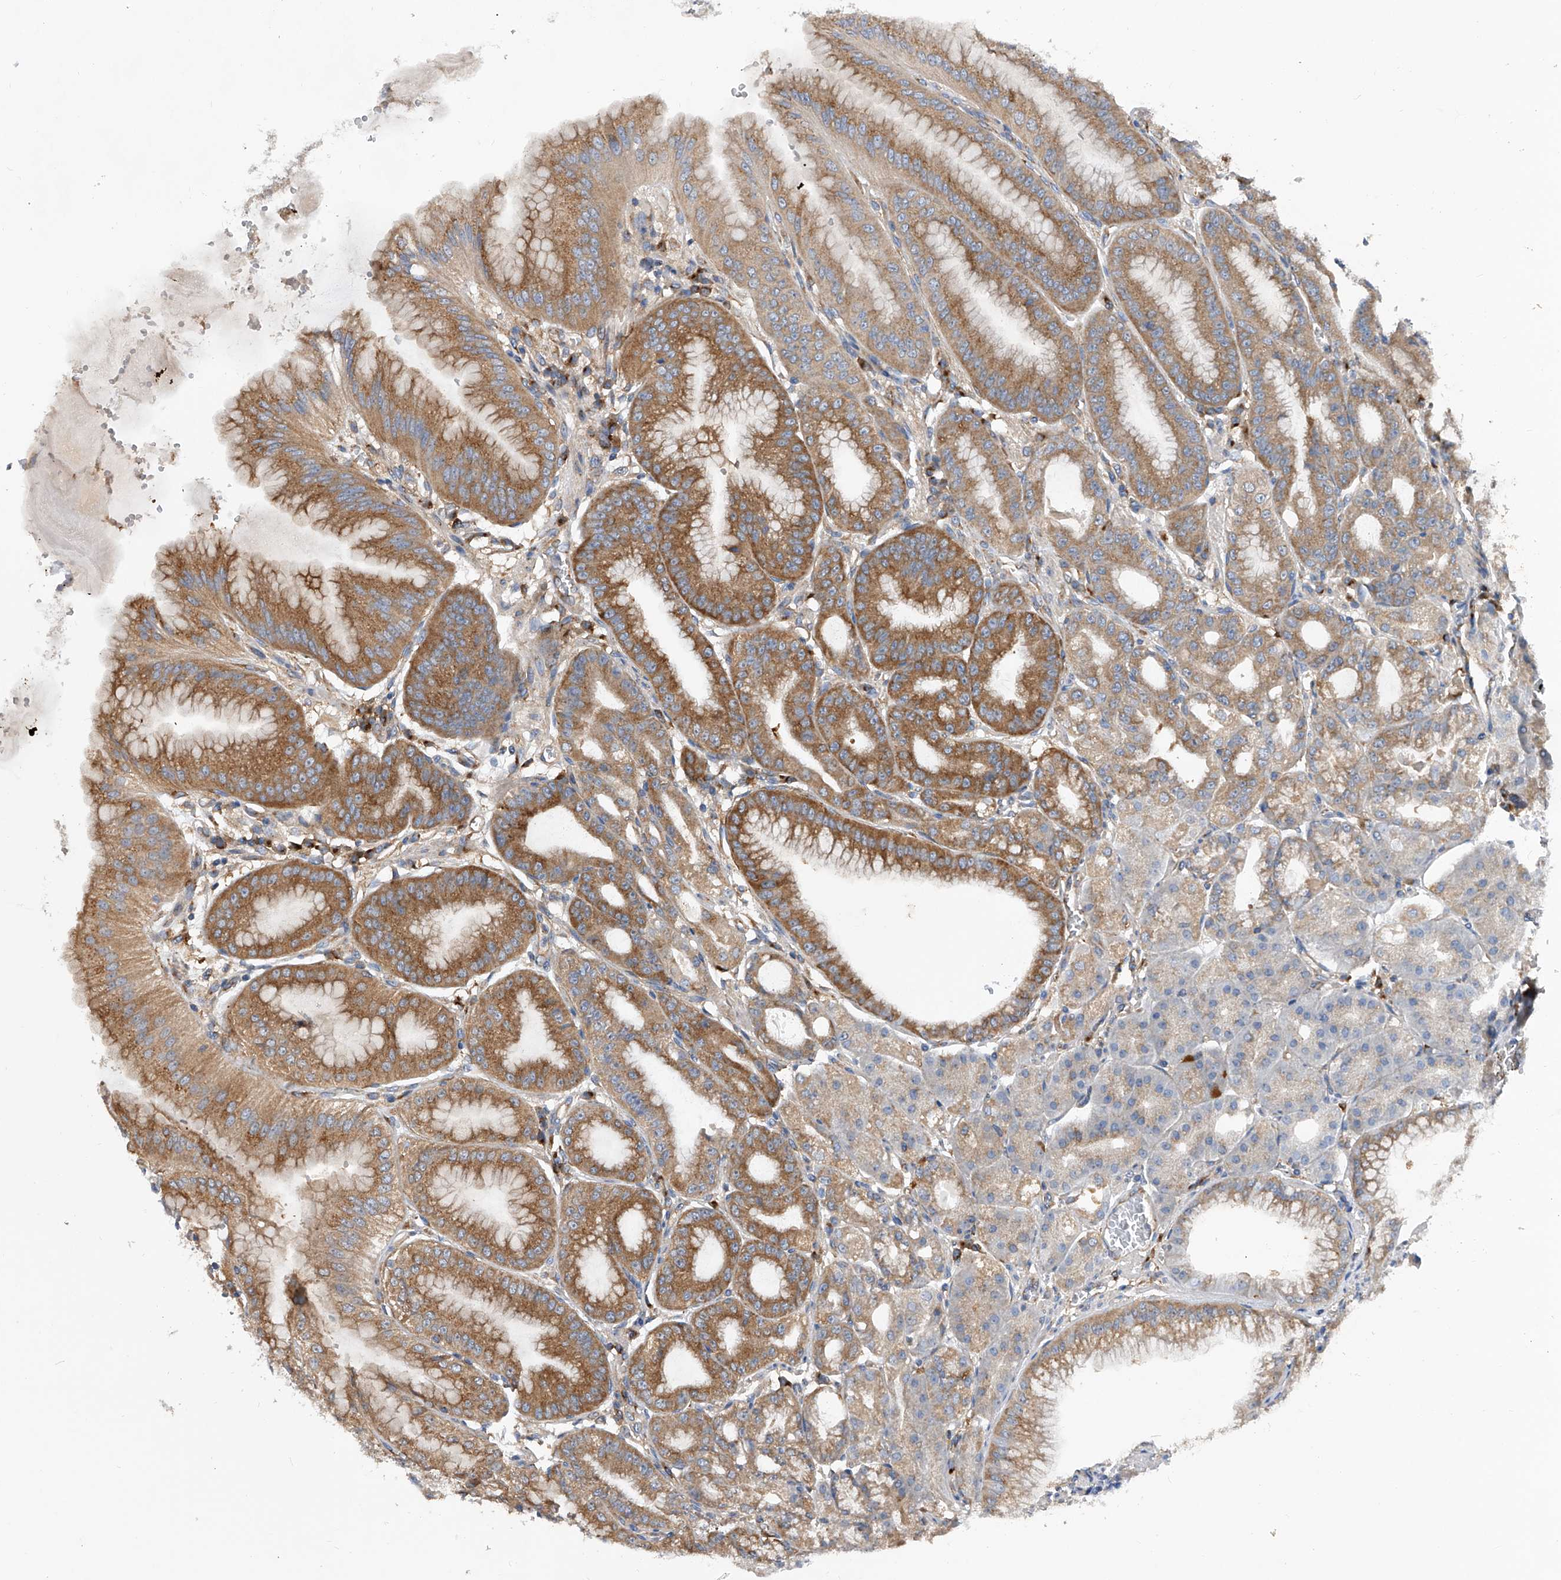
{"staining": {"intensity": "moderate", "quantity": ">75%", "location": "cytoplasmic/membranous"}, "tissue": "stomach", "cell_type": "Glandular cells", "image_type": "normal", "snomed": [{"axis": "morphology", "description": "Normal tissue, NOS"}, {"axis": "topography", "description": "Stomach, lower"}], "caption": "Glandular cells exhibit medium levels of moderate cytoplasmic/membranous expression in about >75% of cells in benign stomach. (DAB (3,3'-diaminobenzidine) = brown stain, brightfield microscopy at high magnification).", "gene": "CFAP410", "patient": {"sex": "male", "age": 71}}